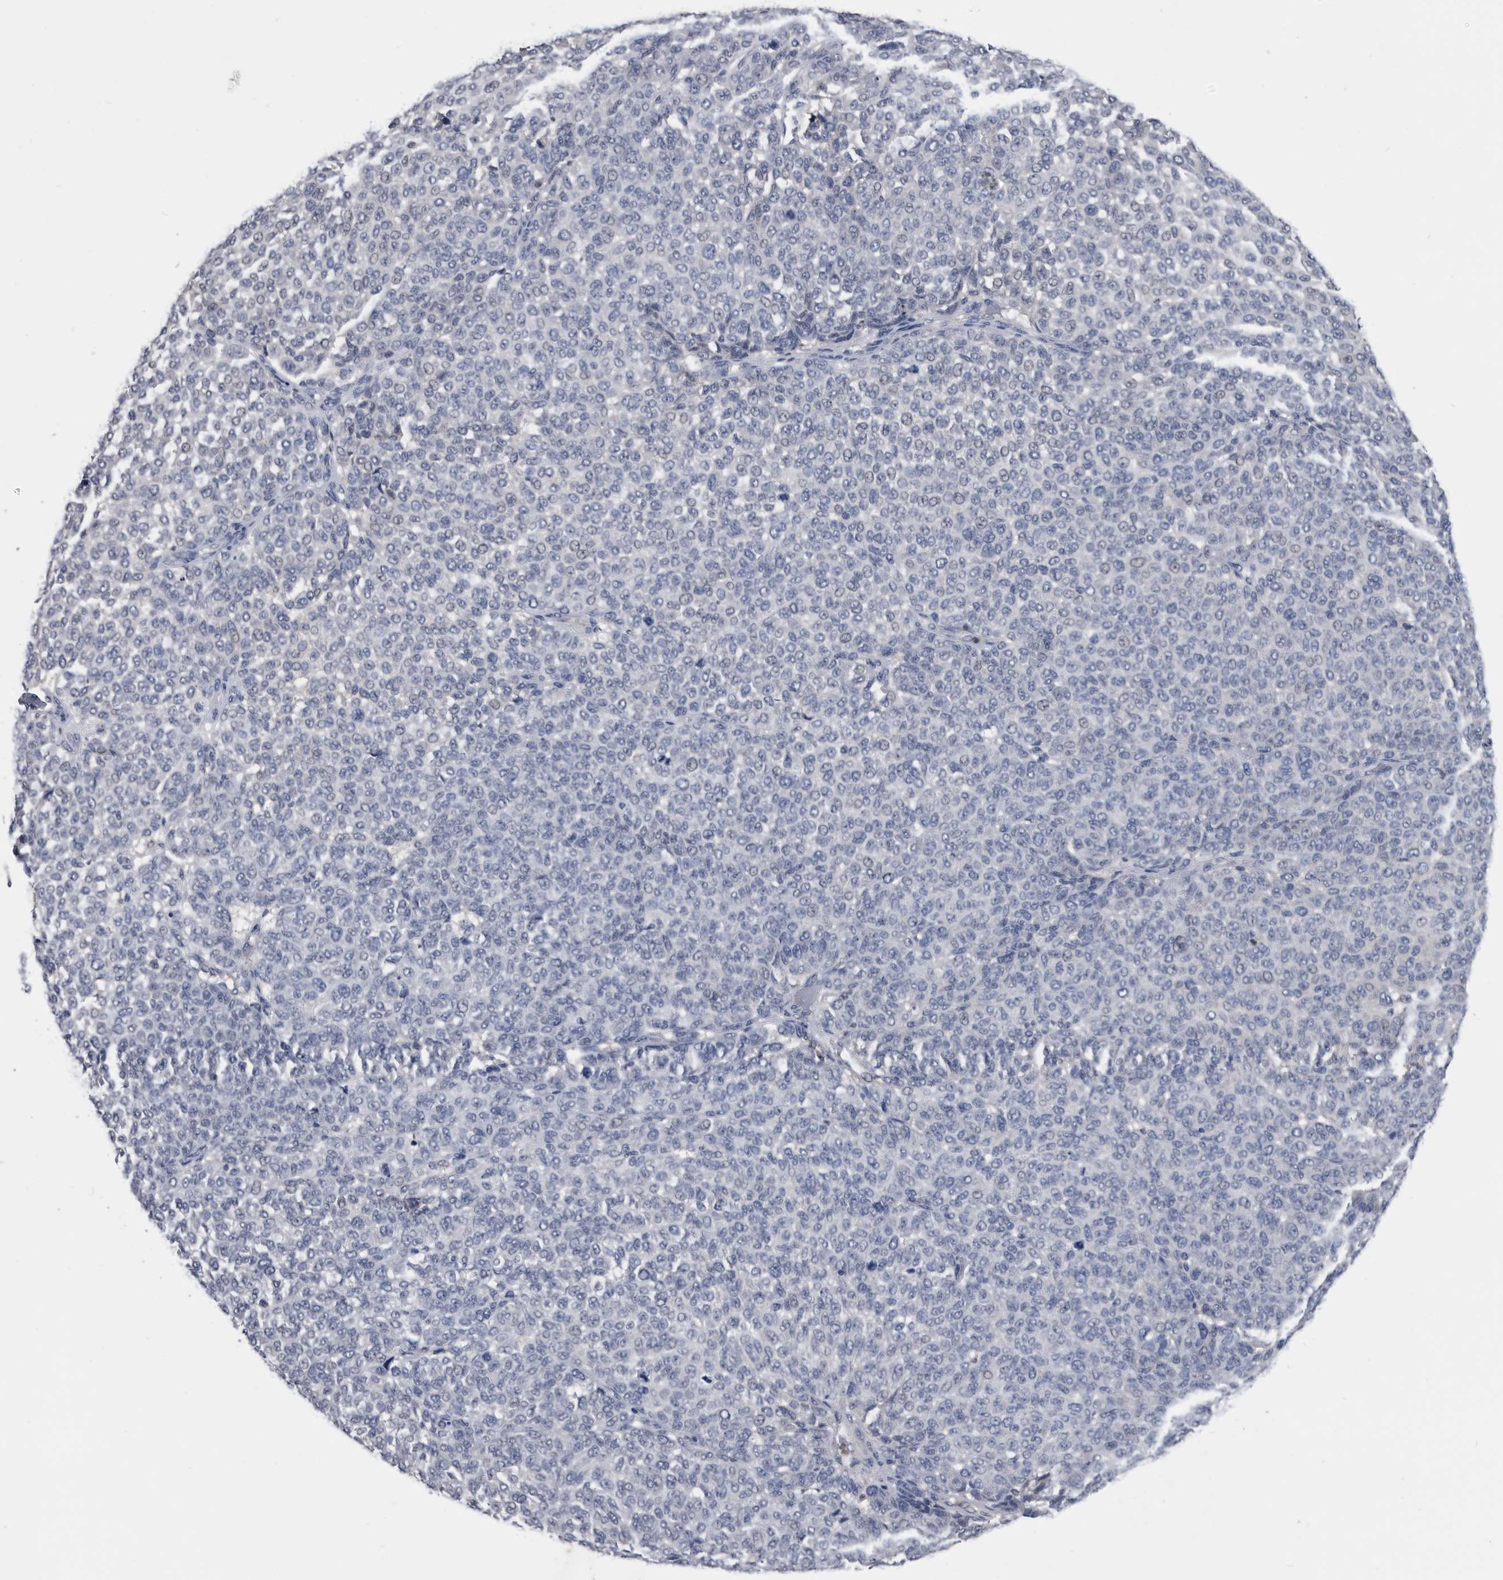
{"staining": {"intensity": "negative", "quantity": "none", "location": "none"}, "tissue": "melanoma", "cell_type": "Tumor cells", "image_type": "cancer", "snomed": [{"axis": "morphology", "description": "Malignant melanoma, NOS"}, {"axis": "topography", "description": "Skin"}], "caption": "DAB immunohistochemical staining of human melanoma exhibits no significant expression in tumor cells.", "gene": "PDXK", "patient": {"sex": "male", "age": 59}}